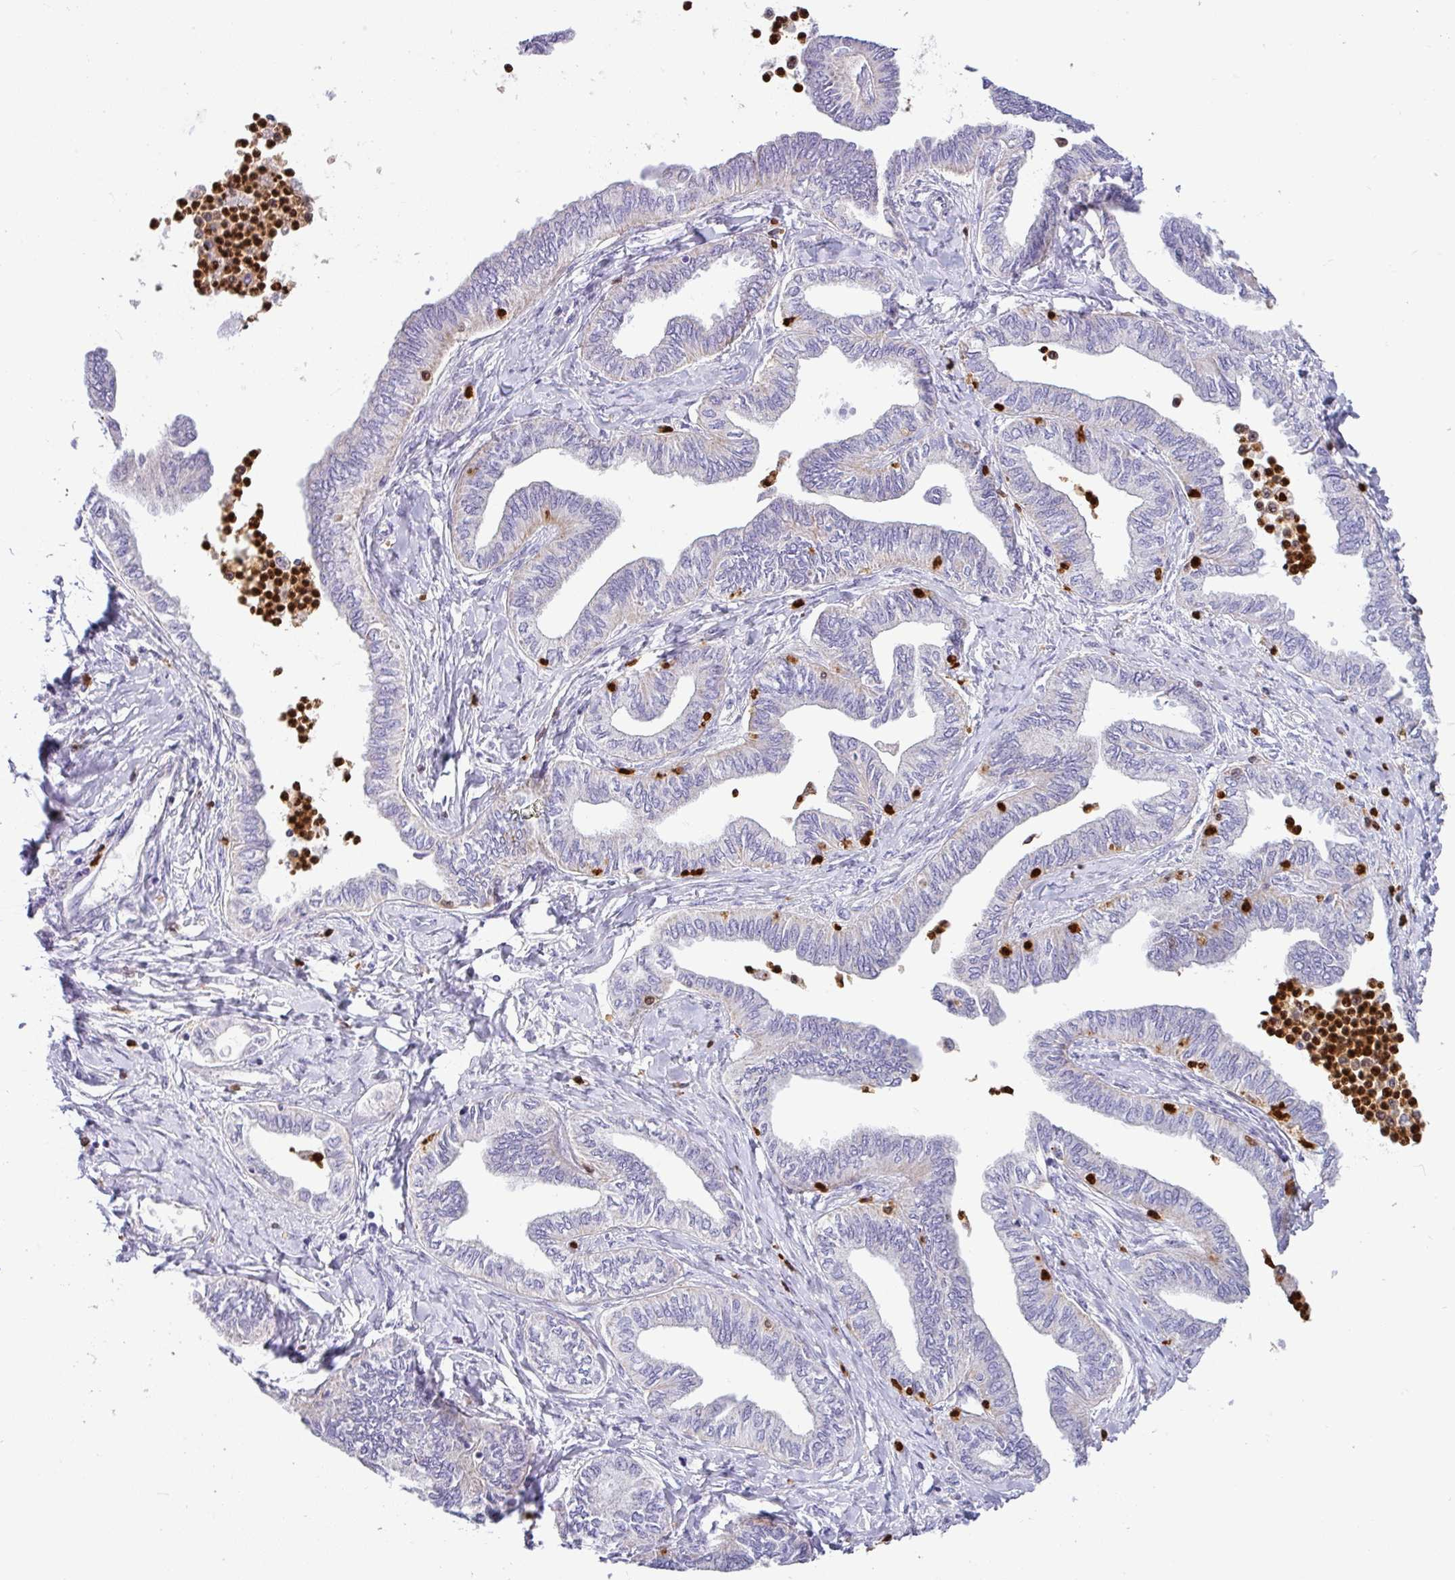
{"staining": {"intensity": "negative", "quantity": "none", "location": "none"}, "tissue": "ovarian cancer", "cell_type": "Tumor cells", "image_type": "cancer", "snomed": [{"axis": "morphology", "description": "Carcinoma, endometroid"}, {"axis": "topography", "description": "Ovary"}], "caption": "This is an IHC histopathology image of human ovarian cancer. There is no staining in tumor cells.", "gene": "SH2D3C", "patient": {"sex": "female", "age": 70}}